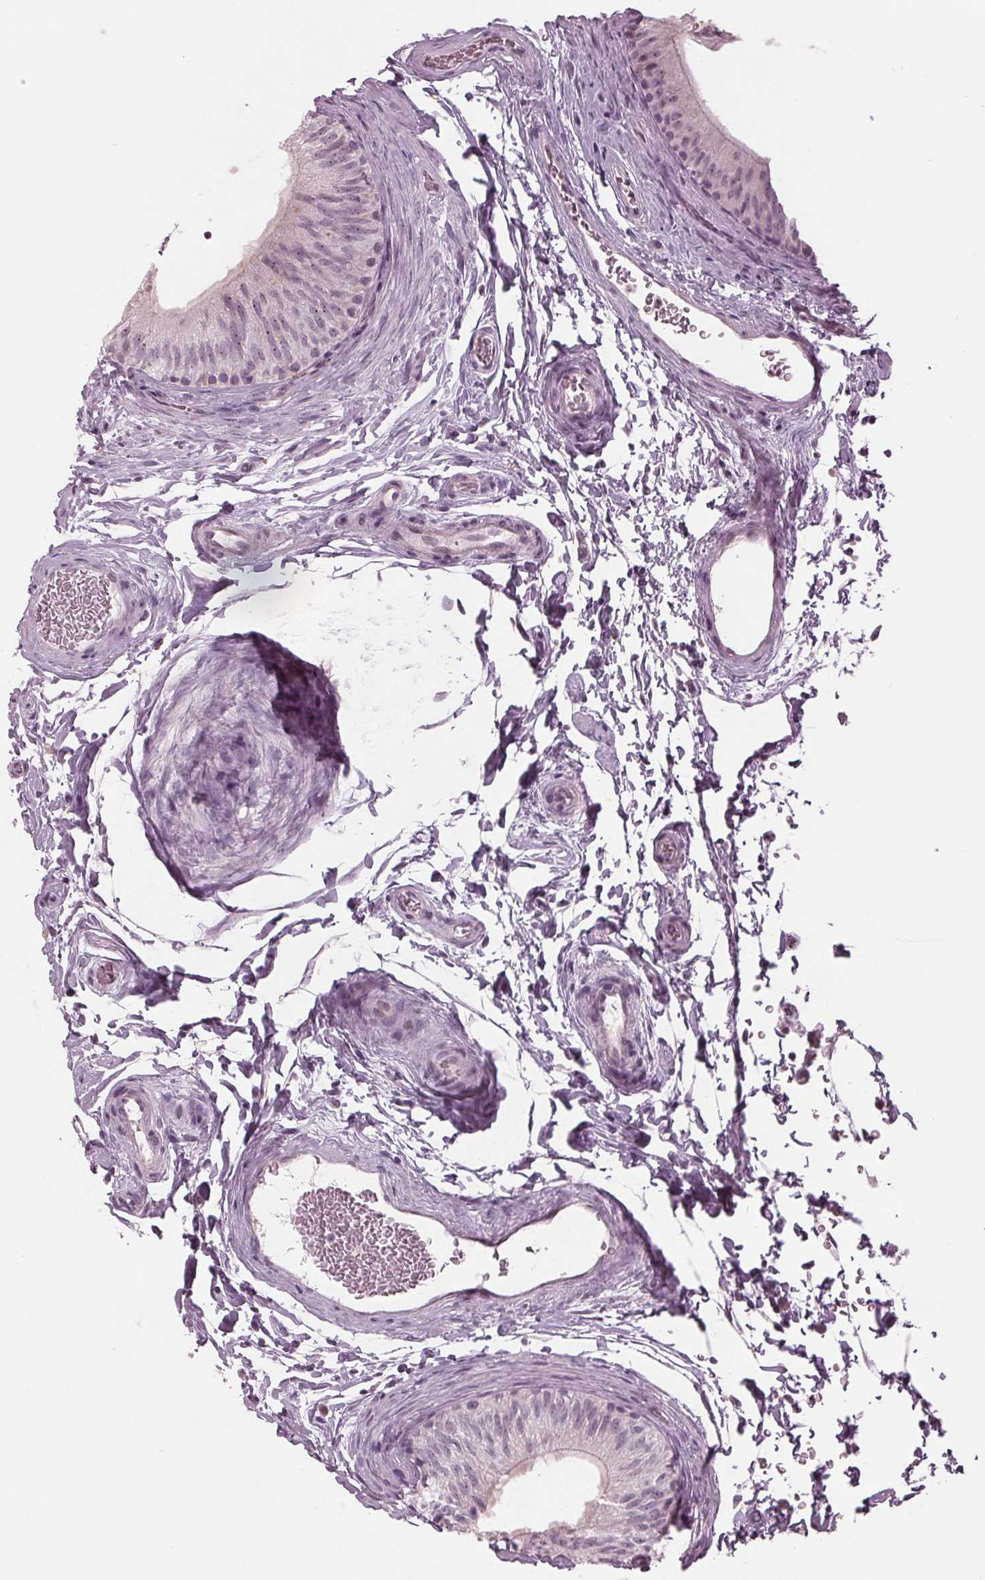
{"staining": {"intensity": "negative", "quantity": "none", "location": "none"}, "tissue": "epididymis", "cell_type": "Glandular cells", "image_type": "normal", "snomed": [{"axis": "morphology", "description": "Normal tissue, NOS"}, {"axis": "topography", "description": "Epididymis, spermatic cord, NOS"}, {"axis": "topography", "description": "Epididymis"}], "caption": "Immunohistochemistry of normal epididymis shows no expression in glandular cells.", "gene": "ADPRHL1", "patient": {"sex": "male", "age": 31}}